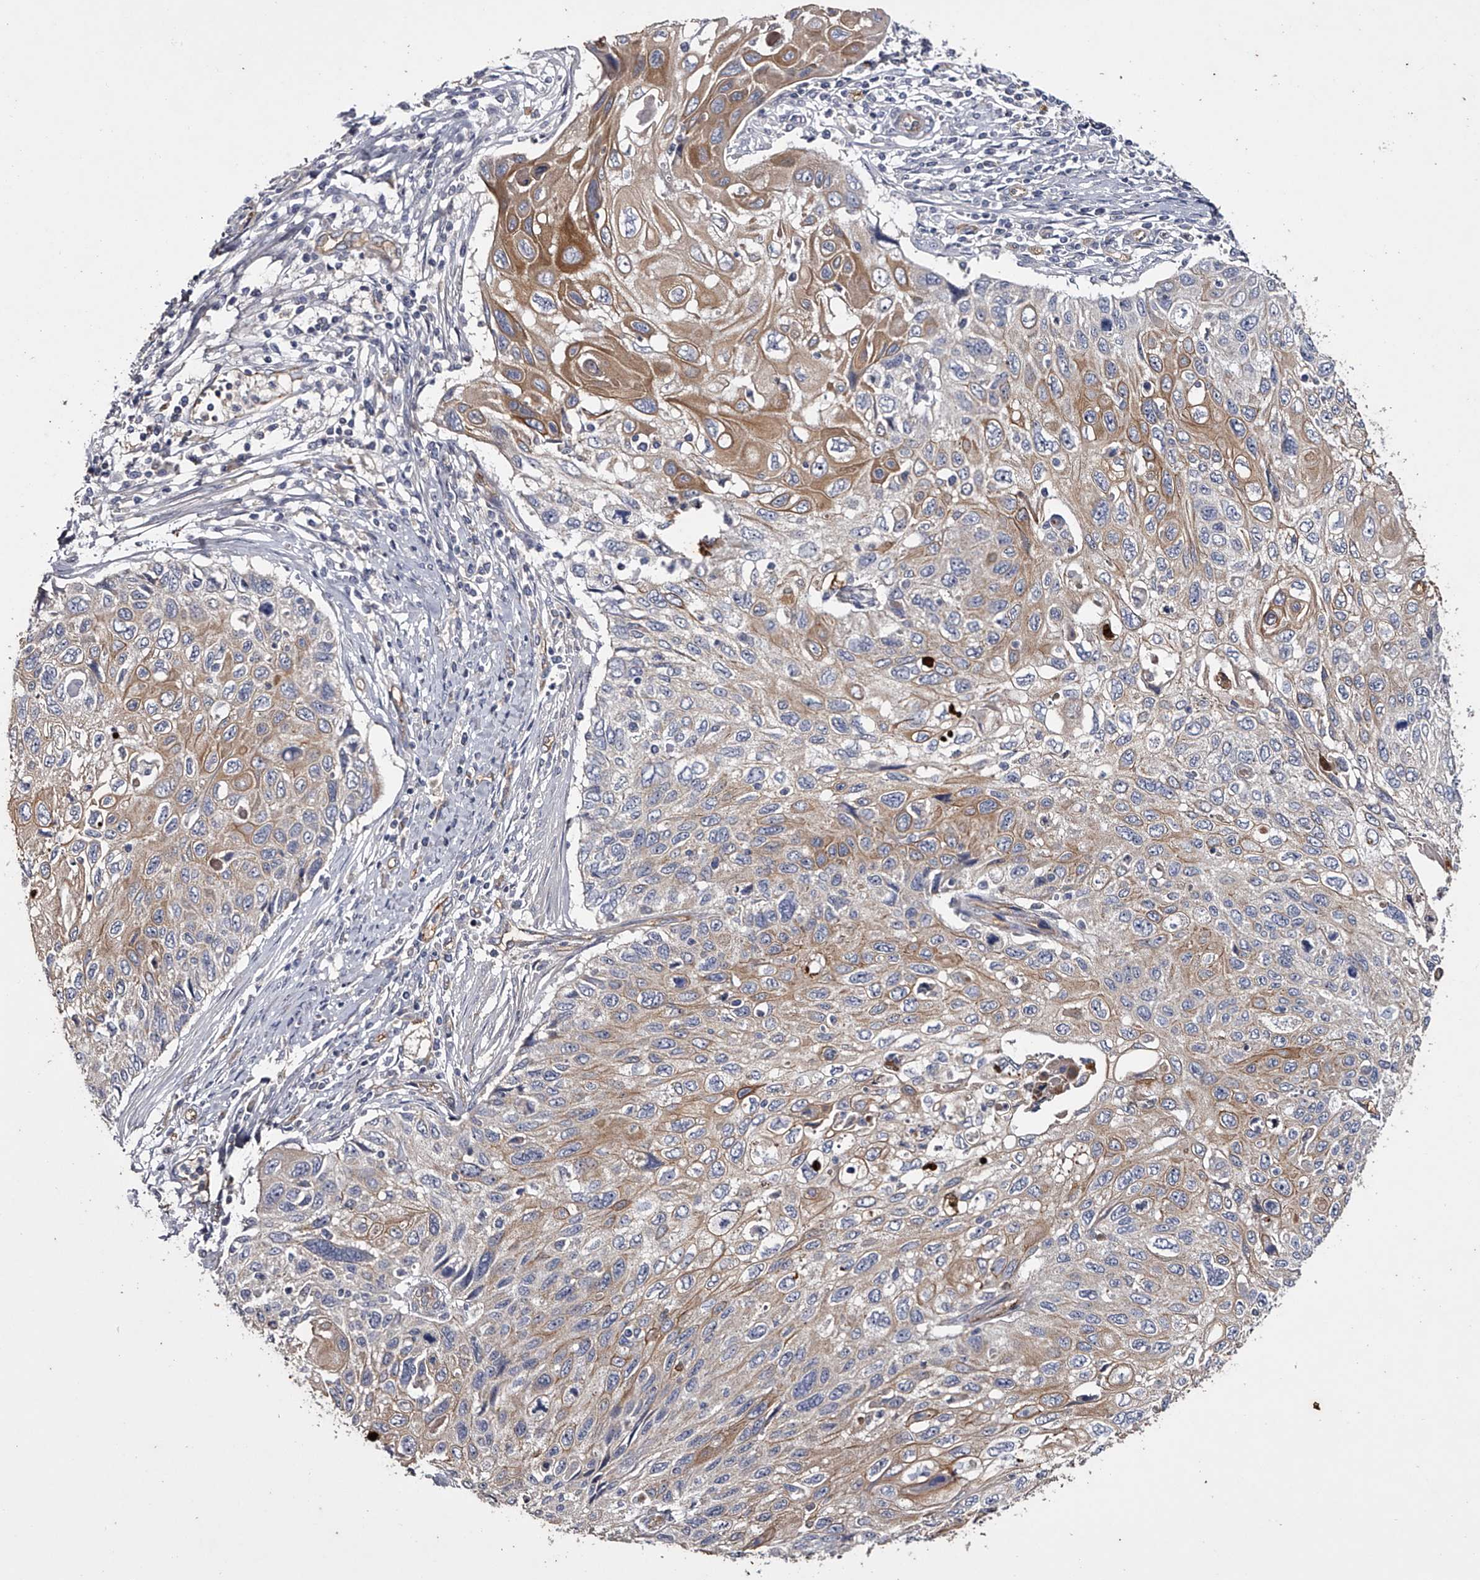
{"staining": {"intensity": "moderate", "quantity": "25%-75%", "location": "cytoplasmic/membranous"}, "tissue": "cervical cancer", "cell_type": "Tumor cells", "image_type": "cancer", "snomed": [{"axis": "morphology", "description": "Squamous cell carcinoma, NOS"}, {"axis": "topography", "description": "Cervix"}], "caption": "The micrograph demonstrates a brown stain indicating the presence of a protein in the cytoplasmic/membranous of tumor cells in cervical cancer.", "gene": "MDN1", "patient": {"sex": "female", "age": 70}}